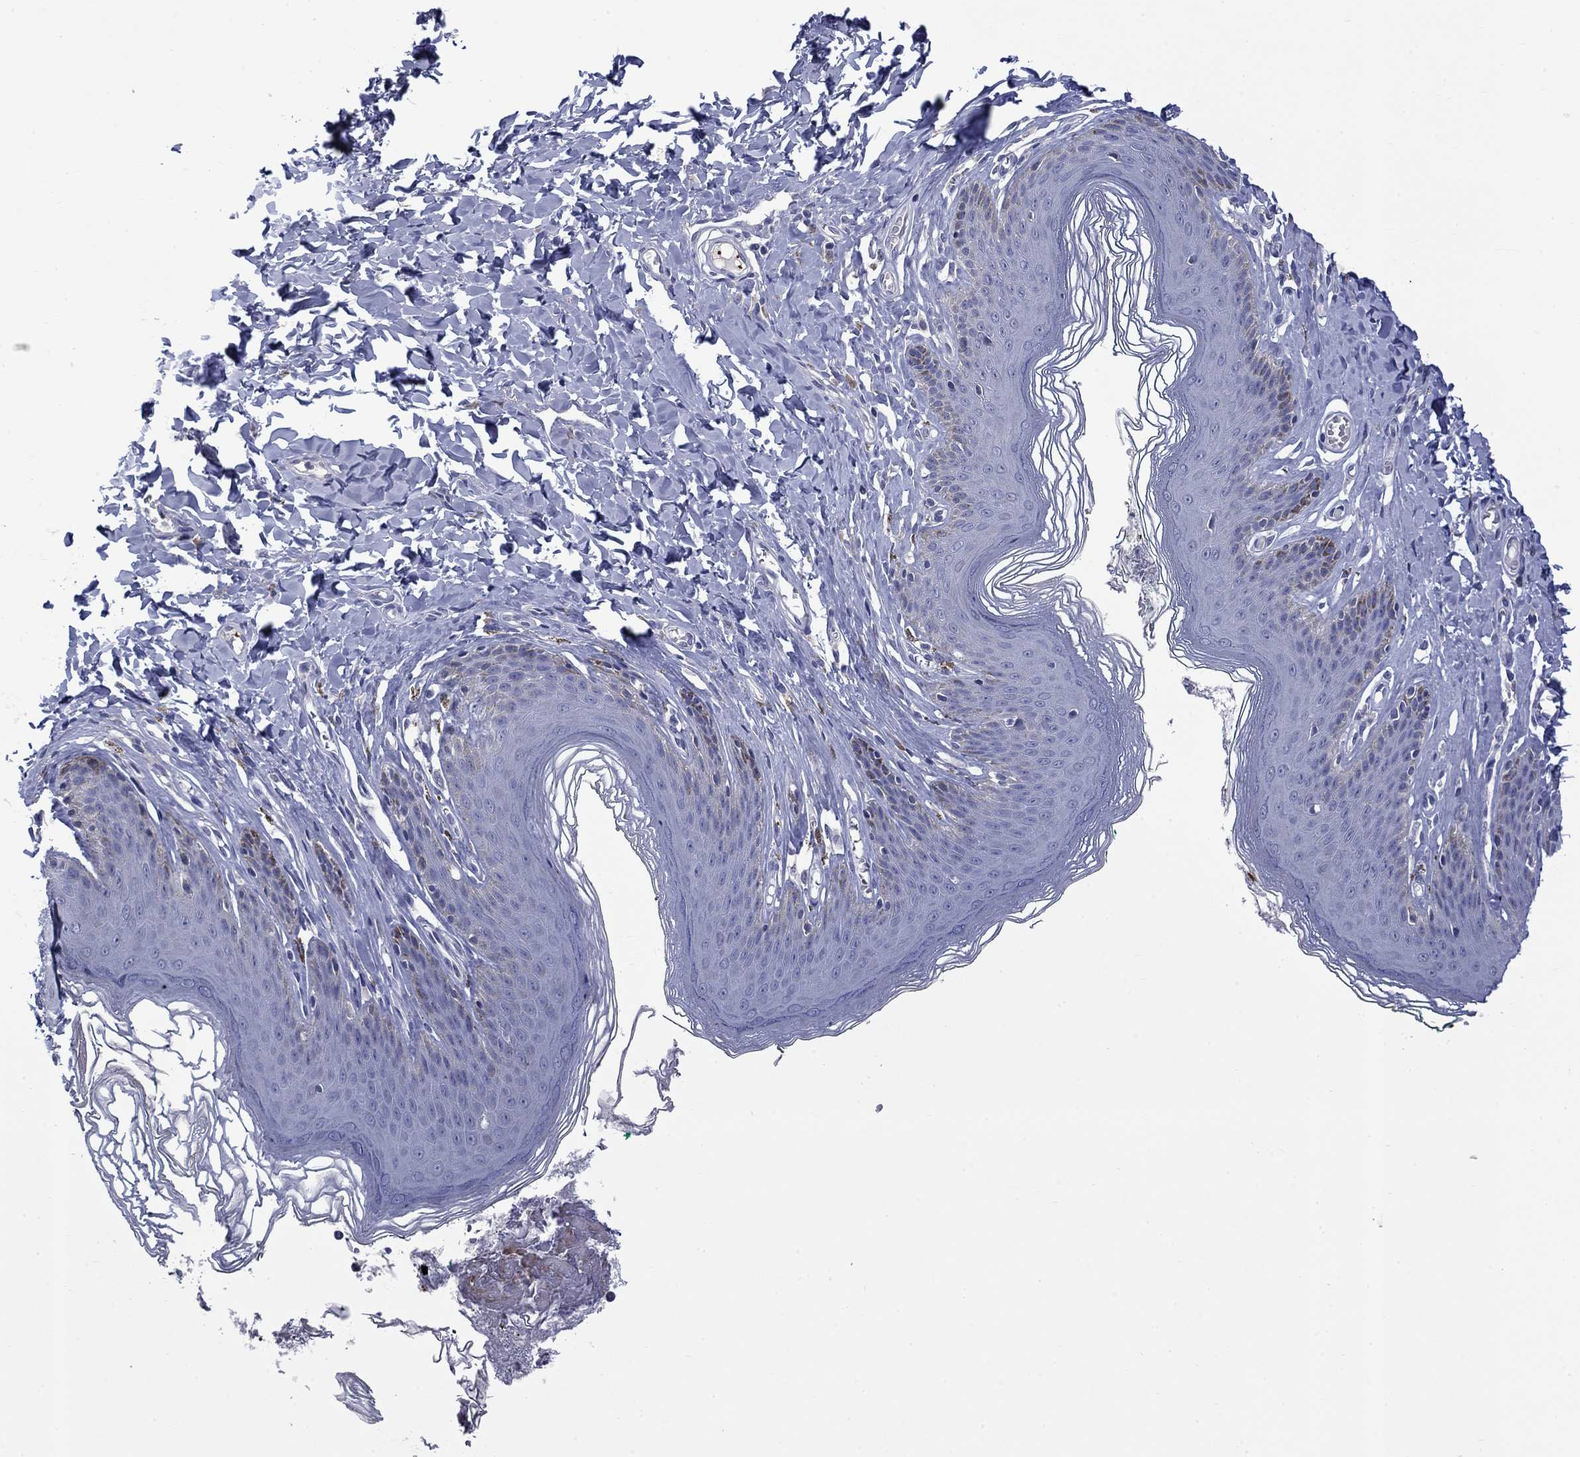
{"staining": {"intensity": "negative", "quantity": "none", "location": "none"}, "tissue": "skin", "cell_type": "Epidermal cells", "image_type": "normal", "snomed": [{"axis": "morphology", "description": "Normal tissue, NOS"}, {"axis": "topography", "description": "Vulva"}, {"axis": "topography", "description": "Peripheral nerve tissue"}], "caption": "Immunohistochemistry micrograph of normal skin: human skin stained with DAB (3,3'-diaminobenzidine) displays no significant protein positivity in epidermal cells. The staining was performed using DAB to visualize the protein expression in brown, while the nuclei were stained in blue with hematoxylin (Magnification: 20x).", "gene": "PLEK", "patient": {"sex": "female", "age": 66}}